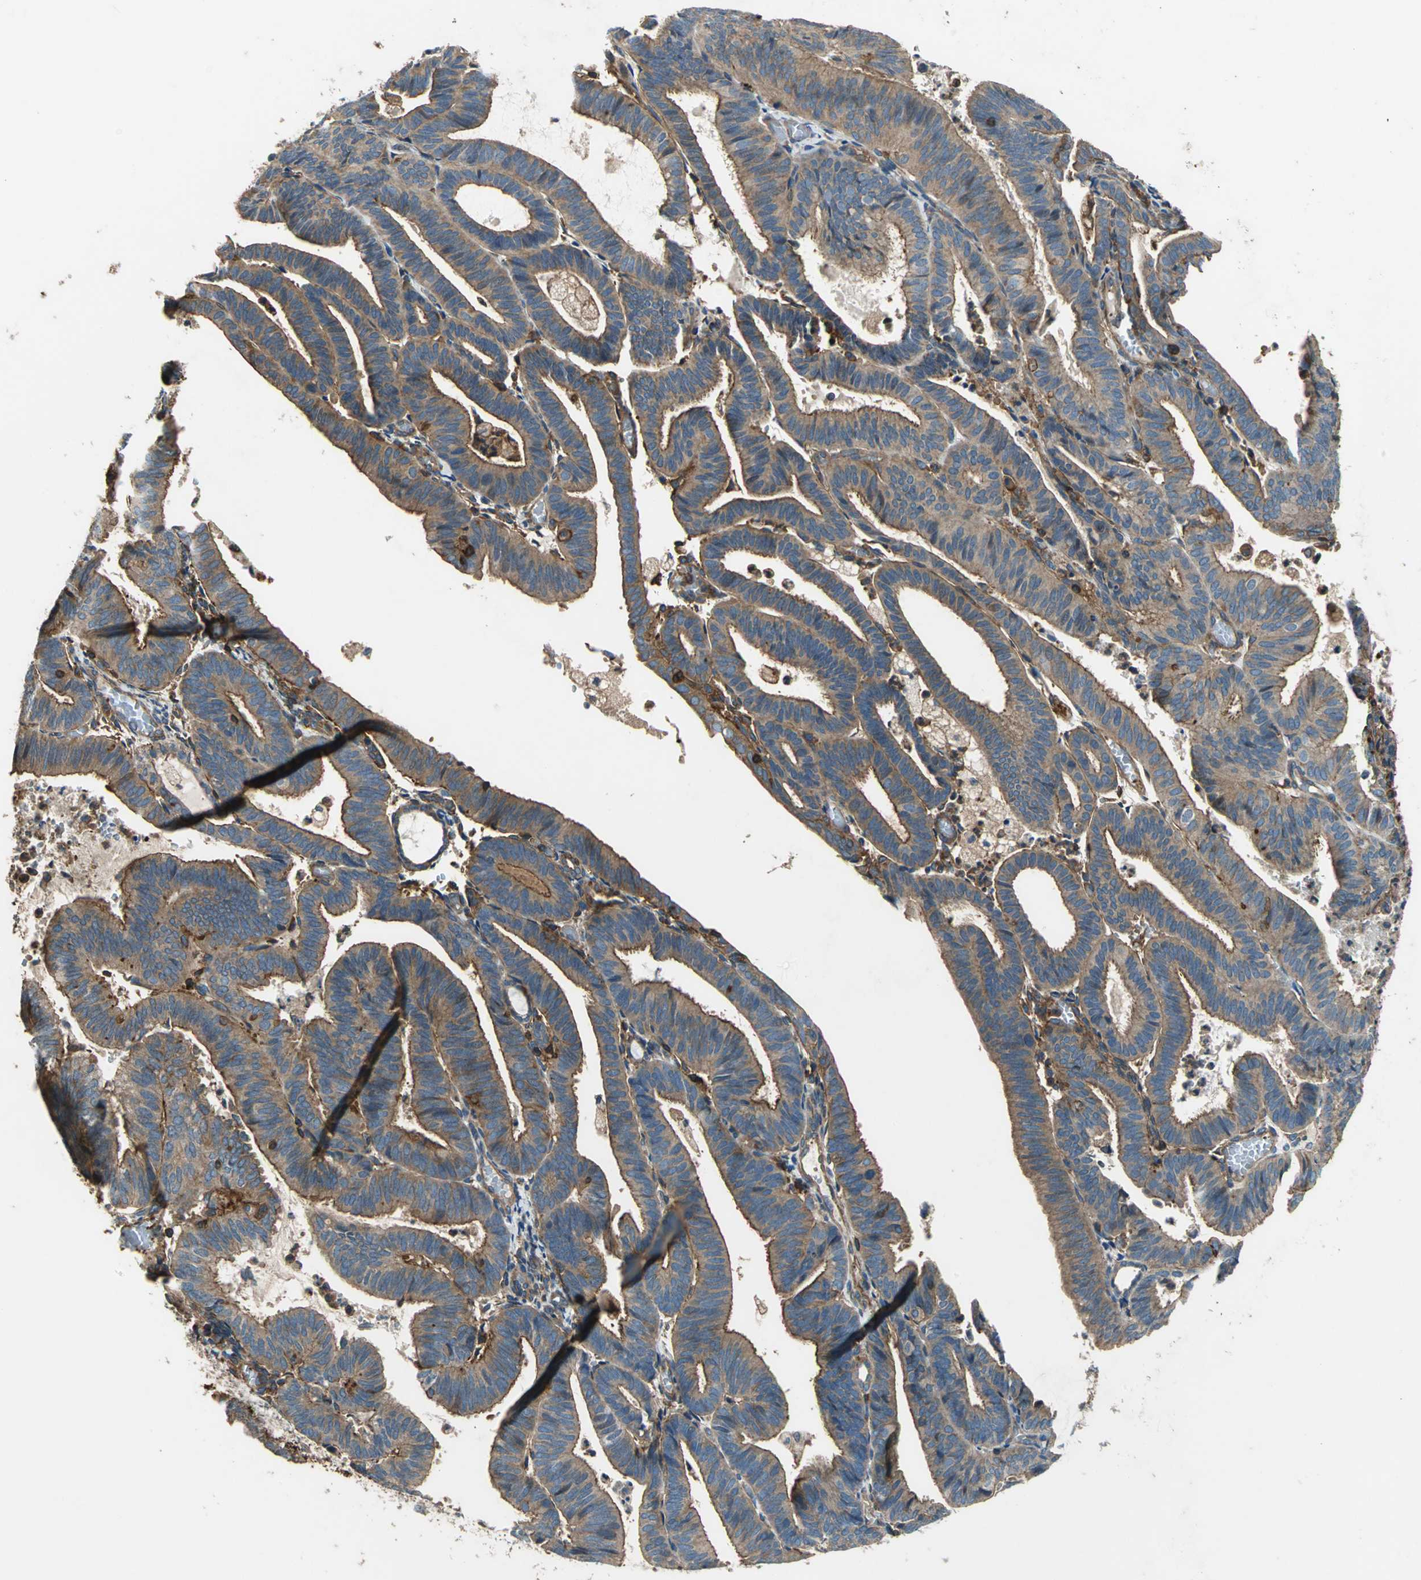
{"staining": {"intensity": "strong", "quantity": ">75%", "location": "cytoplasmic/membranous"}, "tissue": "endometrial cancer", "cell_type": "Tumor cells", "image_type": "cancer", "snomed": [{"axis": "morphology", "description": "Adenocarcinoma, NOS"}, {"axis": "topography", "description": "Uterus"}], "caption": "Immunohistochemical staining of human endometrial cancer (adenocarcinoma) demonstrates high levels of strong cytoplasmic/membranous staining in approximately >75% of tumor cells.", "gene": "PARVA", "patient": {"sex": "female", "age": 60}}